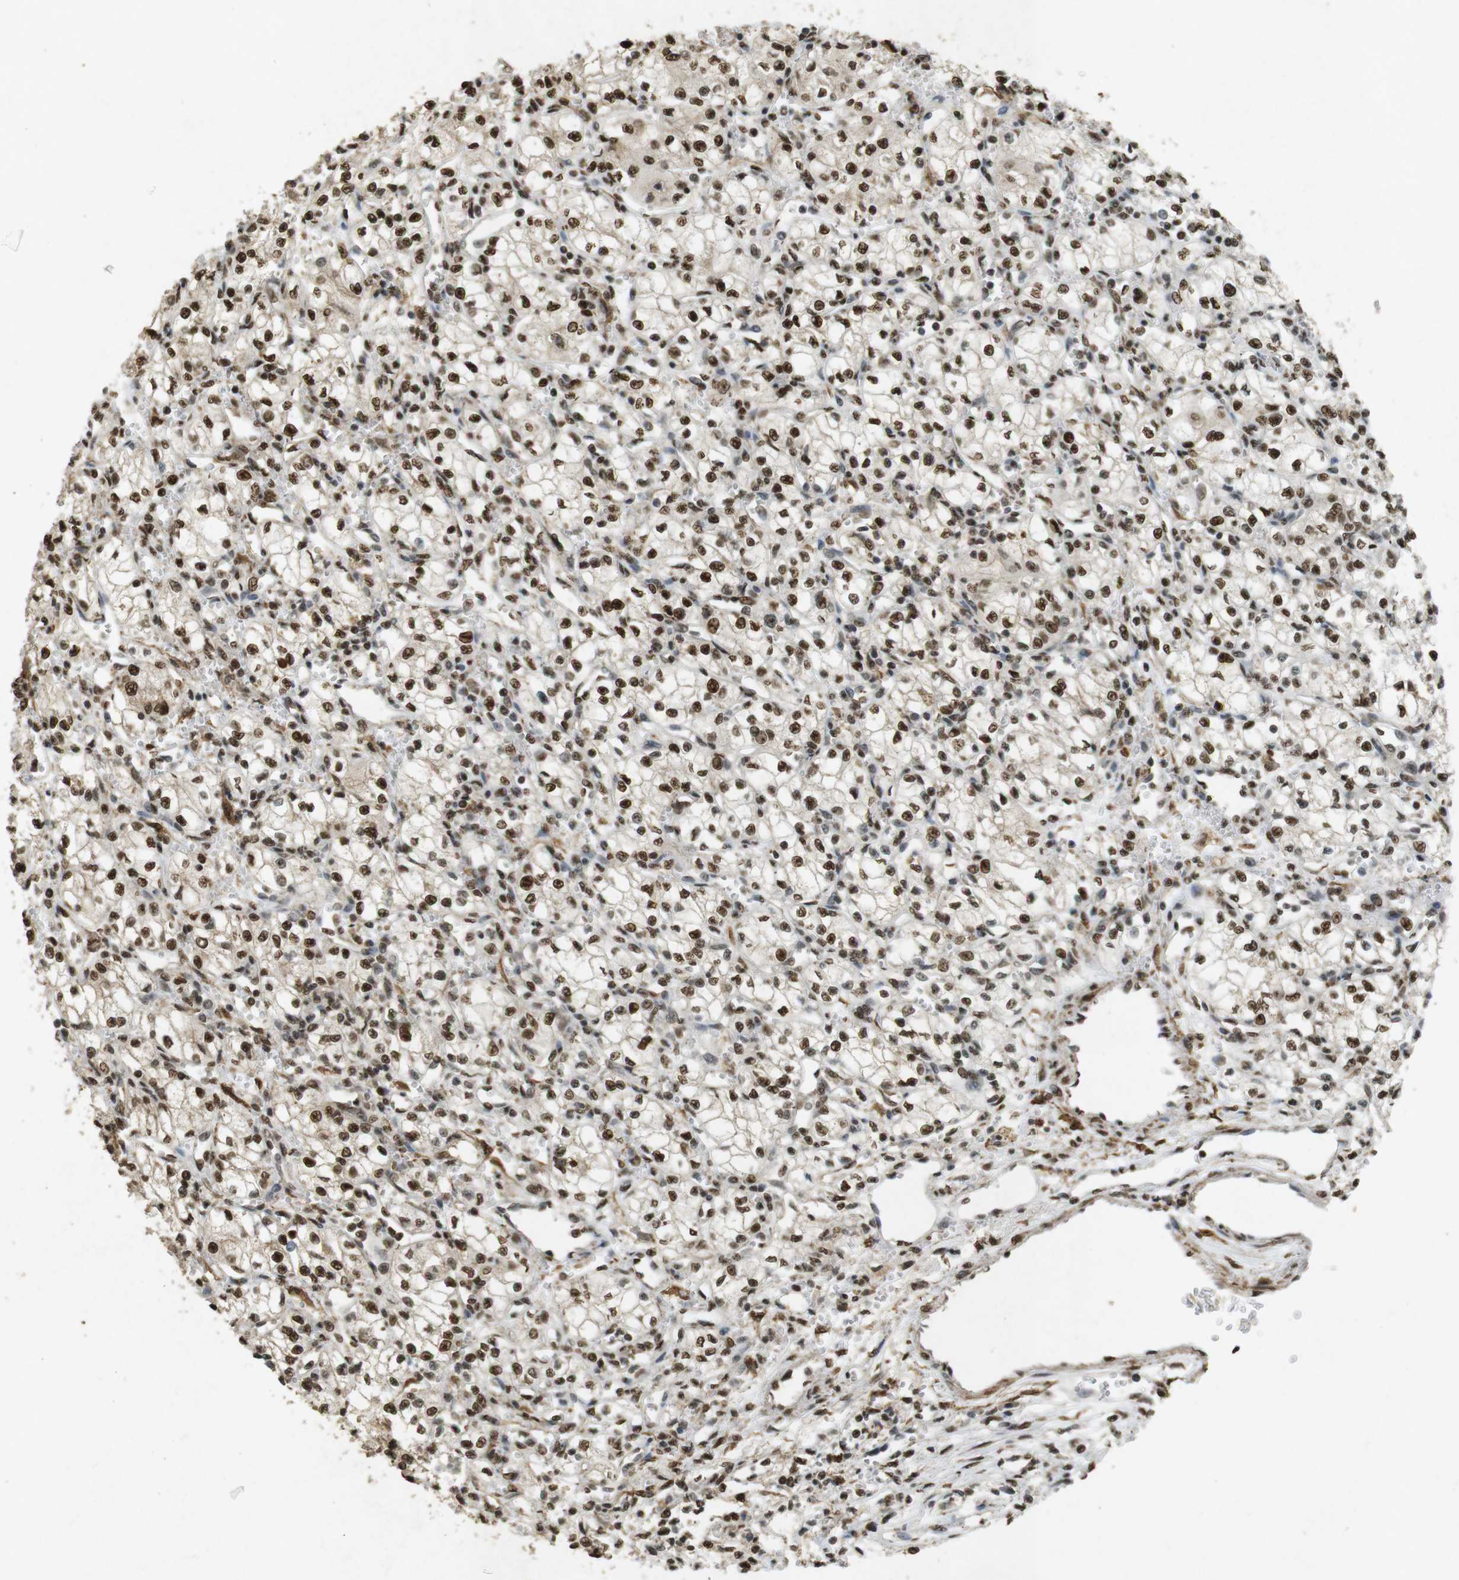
{"staining": {"intensity": "strong", "quantity": ">75%", "location": "nuclear"}, "tissue": "renal cancer", "cell_type": "Tumor cells", "image_type": "cancer", "snomed": [{"axis": "morphology", "description": "Normal tissue, NOS"}, {"axis": "morphology", "description": "Adenocarcinoma, NOS"}, {"axis": "topography", "description": "Kidney"}], "caption": "IHC (DAB) staining of human renal cancer (adenocarcinoma) displays strong nuclear protein expression in approximately >75% of tumor cells.", "gene": "GATA4", "patient": {"sex": "male", "age": 59}}